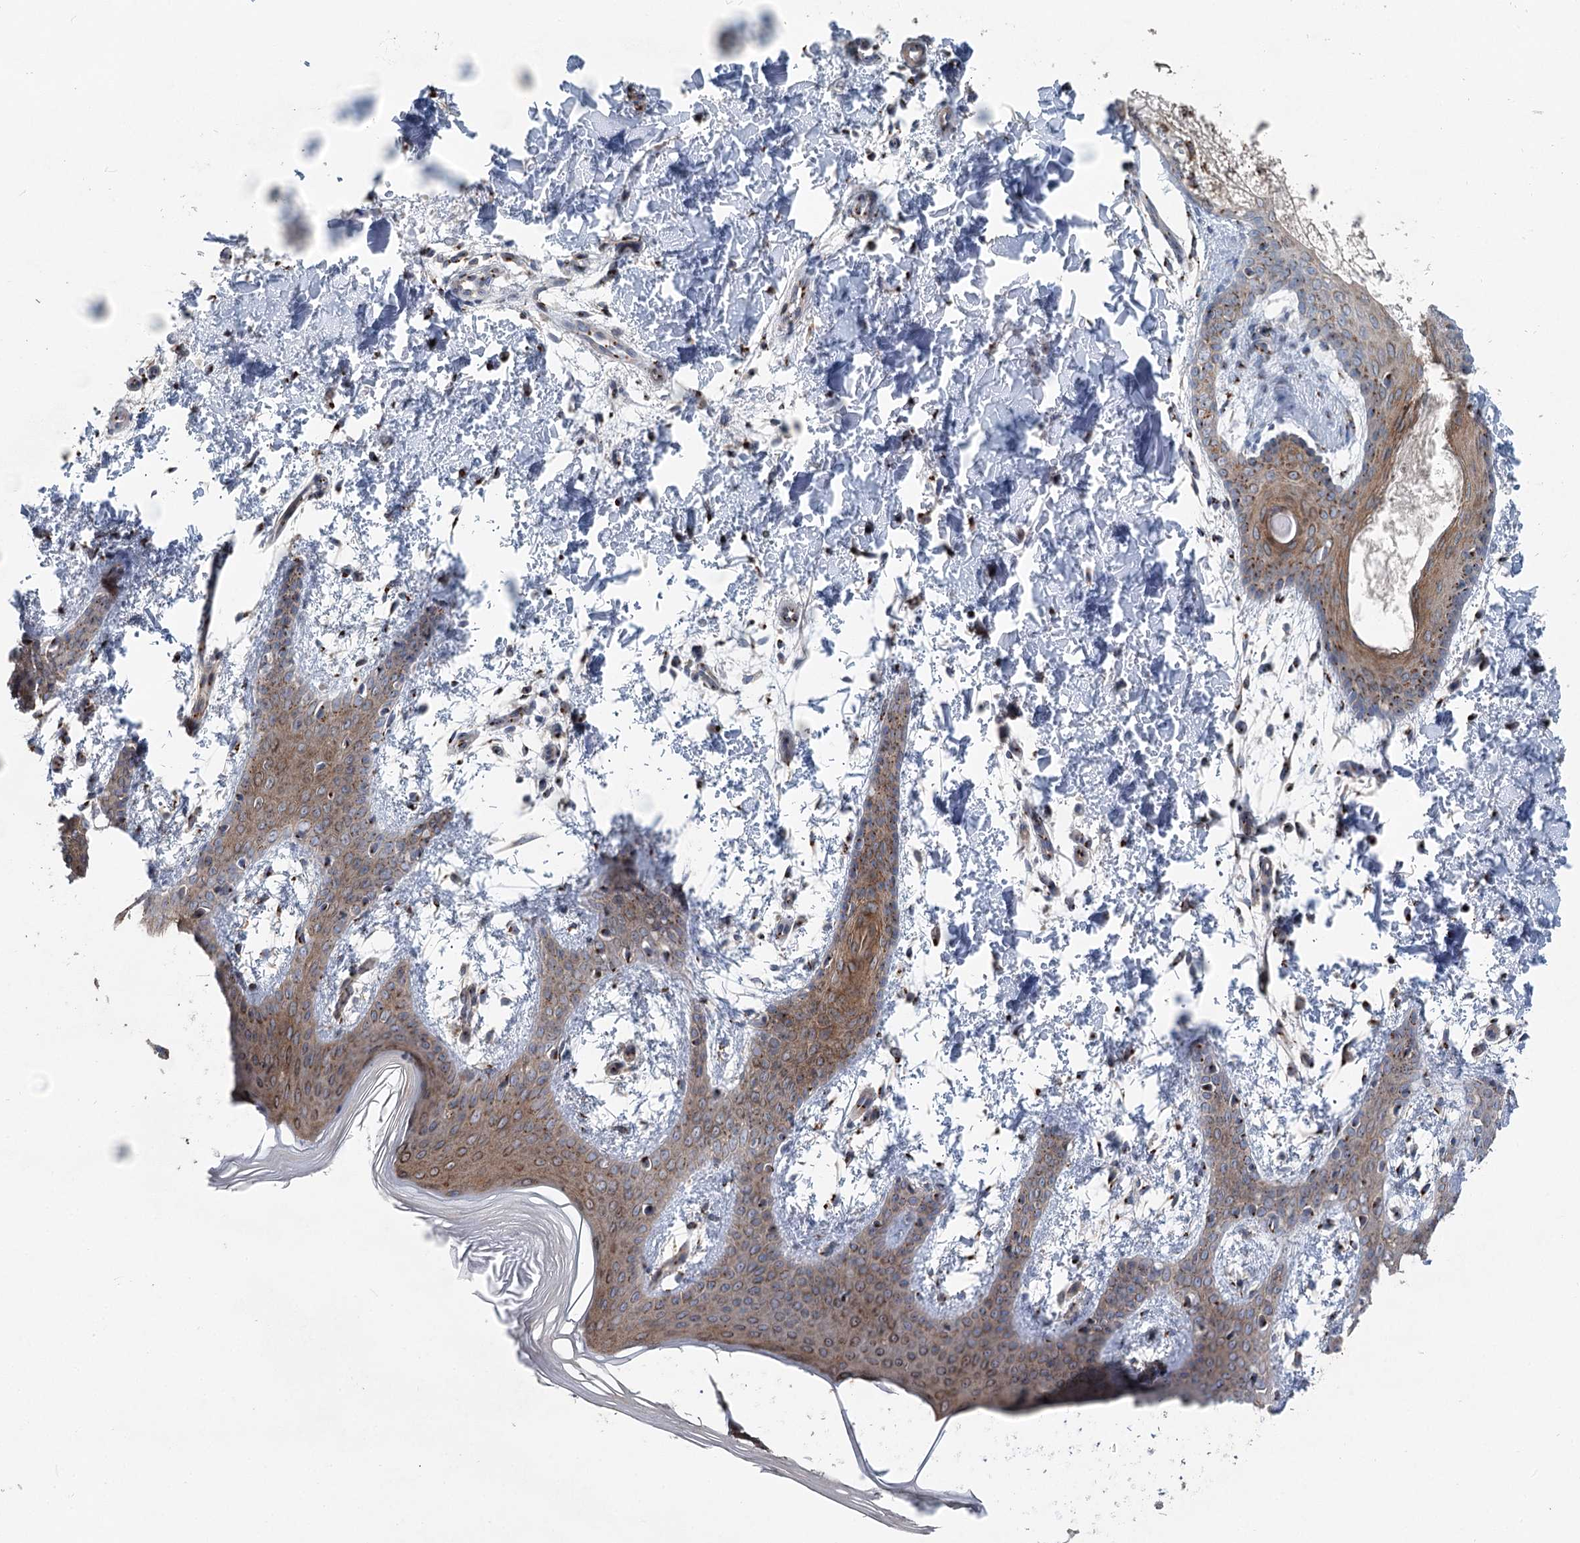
{"staining": {"intensity": "weak", "quantity": ">75%", "location": "cytoplasmic/membranous"}, "tissue": "skin", "cell_type": "Fibroblasts", "image_type": "normal", "snomed": [{"axis": "morphology", "description": "Normal tissue, NOS"}, {"axis": "topography", "description": "Skin"}], "caption": "Protein staining of benign skin demonstrates weak cytoplasmic/membranous expression in about >75% of fibroblasts. The protein is shown in brown color, while the nuclei are stained blue.", "gene": "ITIH5", "patient": {"sex": "male", "age": 36}}